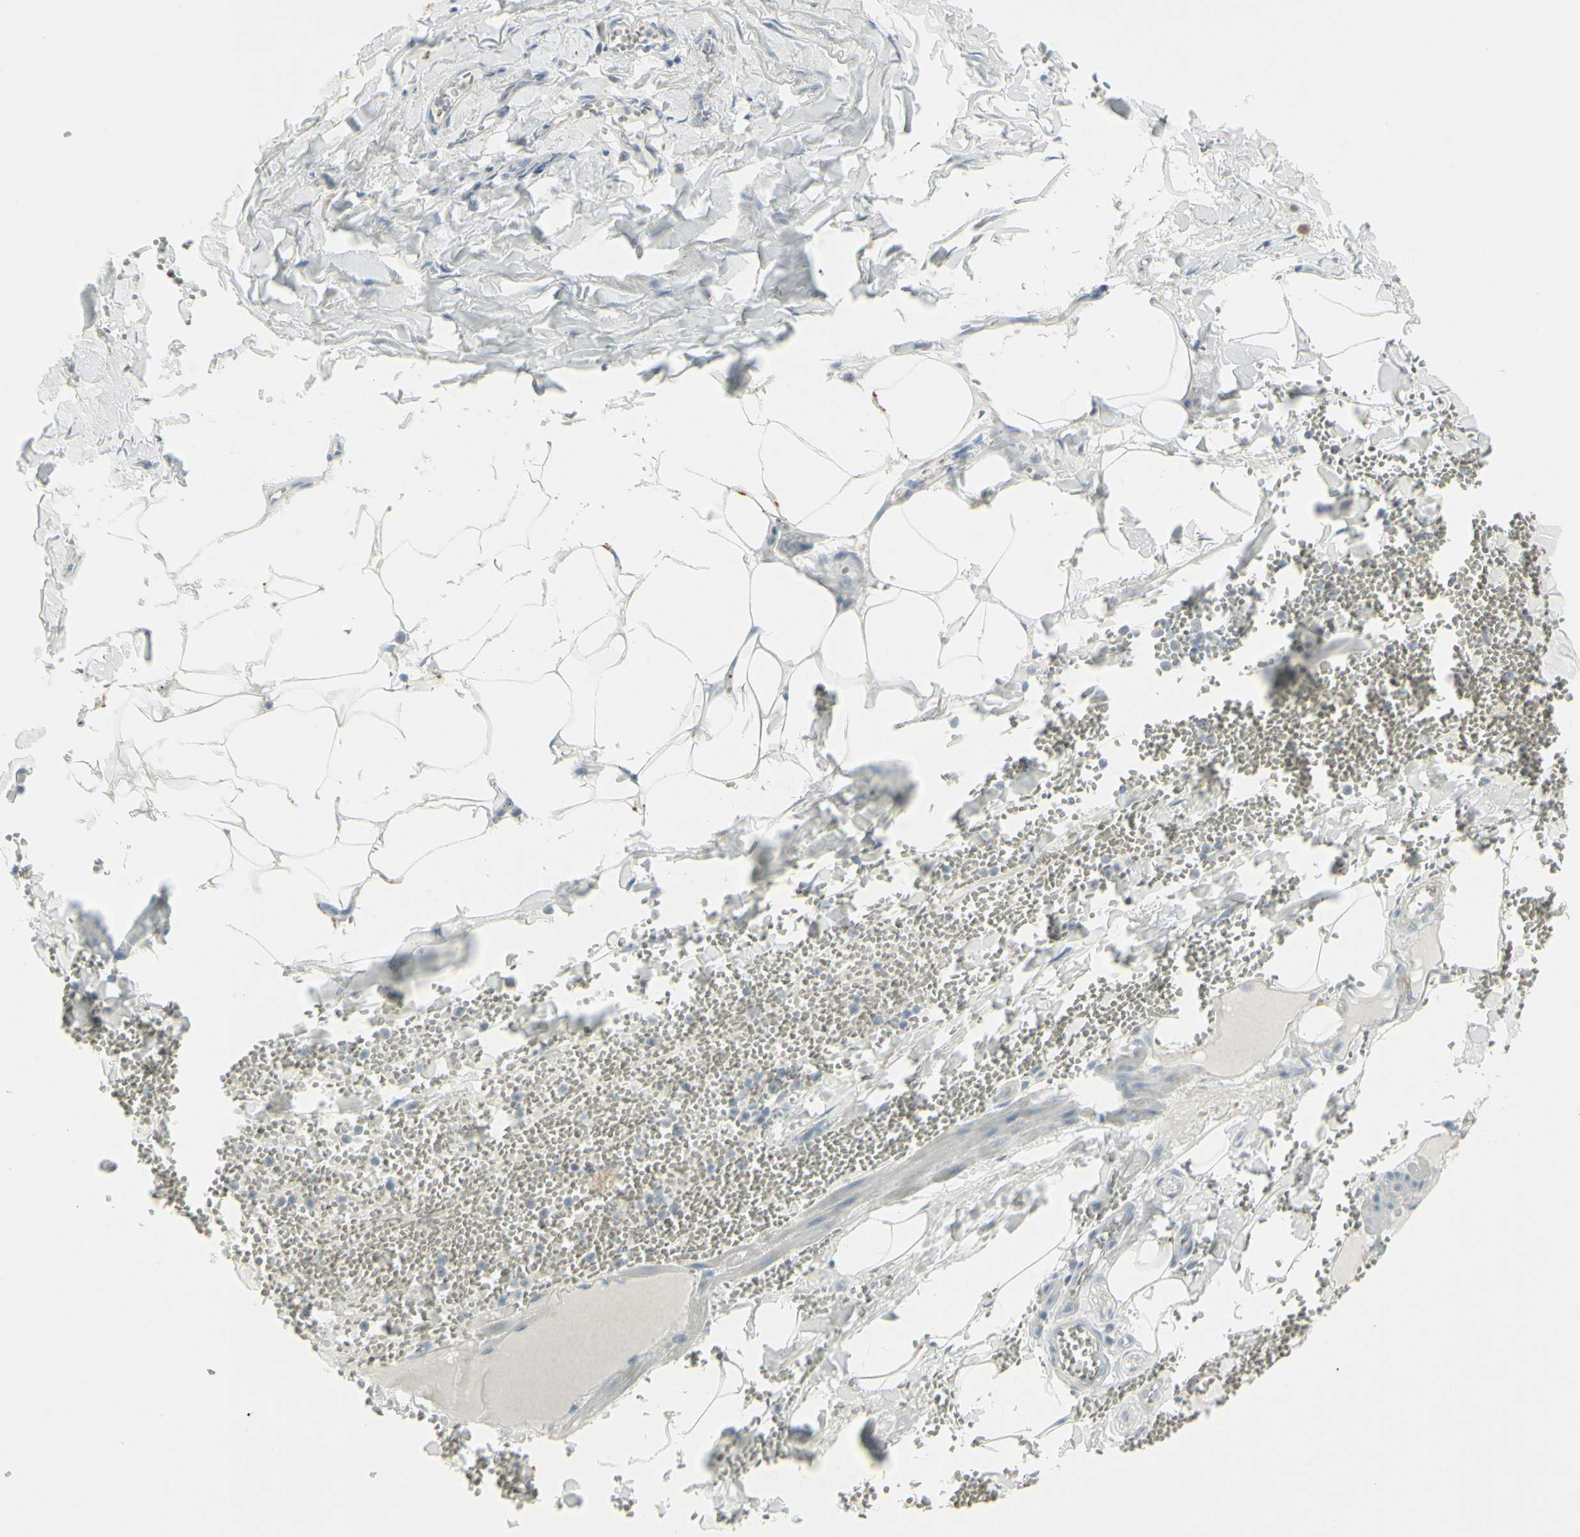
{"staining": {"intensity": "negative", "quantity": "none", "location": "none"}, "tissue": "adipose tissue", "cell_type": "Adipocytes", "image_type": "normal", "snomed": [{"axis": "morphology", "description": "Normal tissue, NOS"}, {"axis": "topography", "description": "Adipose tissue"}, {"axis": "topography", "description": "Peripheral nerve tissue"}], "caption": "DAB (3,3'-diaminobenzidine) immunohistochemical staining of benign adipose tissue demonstrates no significant staining in adipocytes. (Stains: DAB immunohistochemistry with hematoxylin counter stain, Microscopy: brightfield microscopy at high magnification).", "gene": "CNTNAP1", "patient": {"sex": "male", "age": 52}}